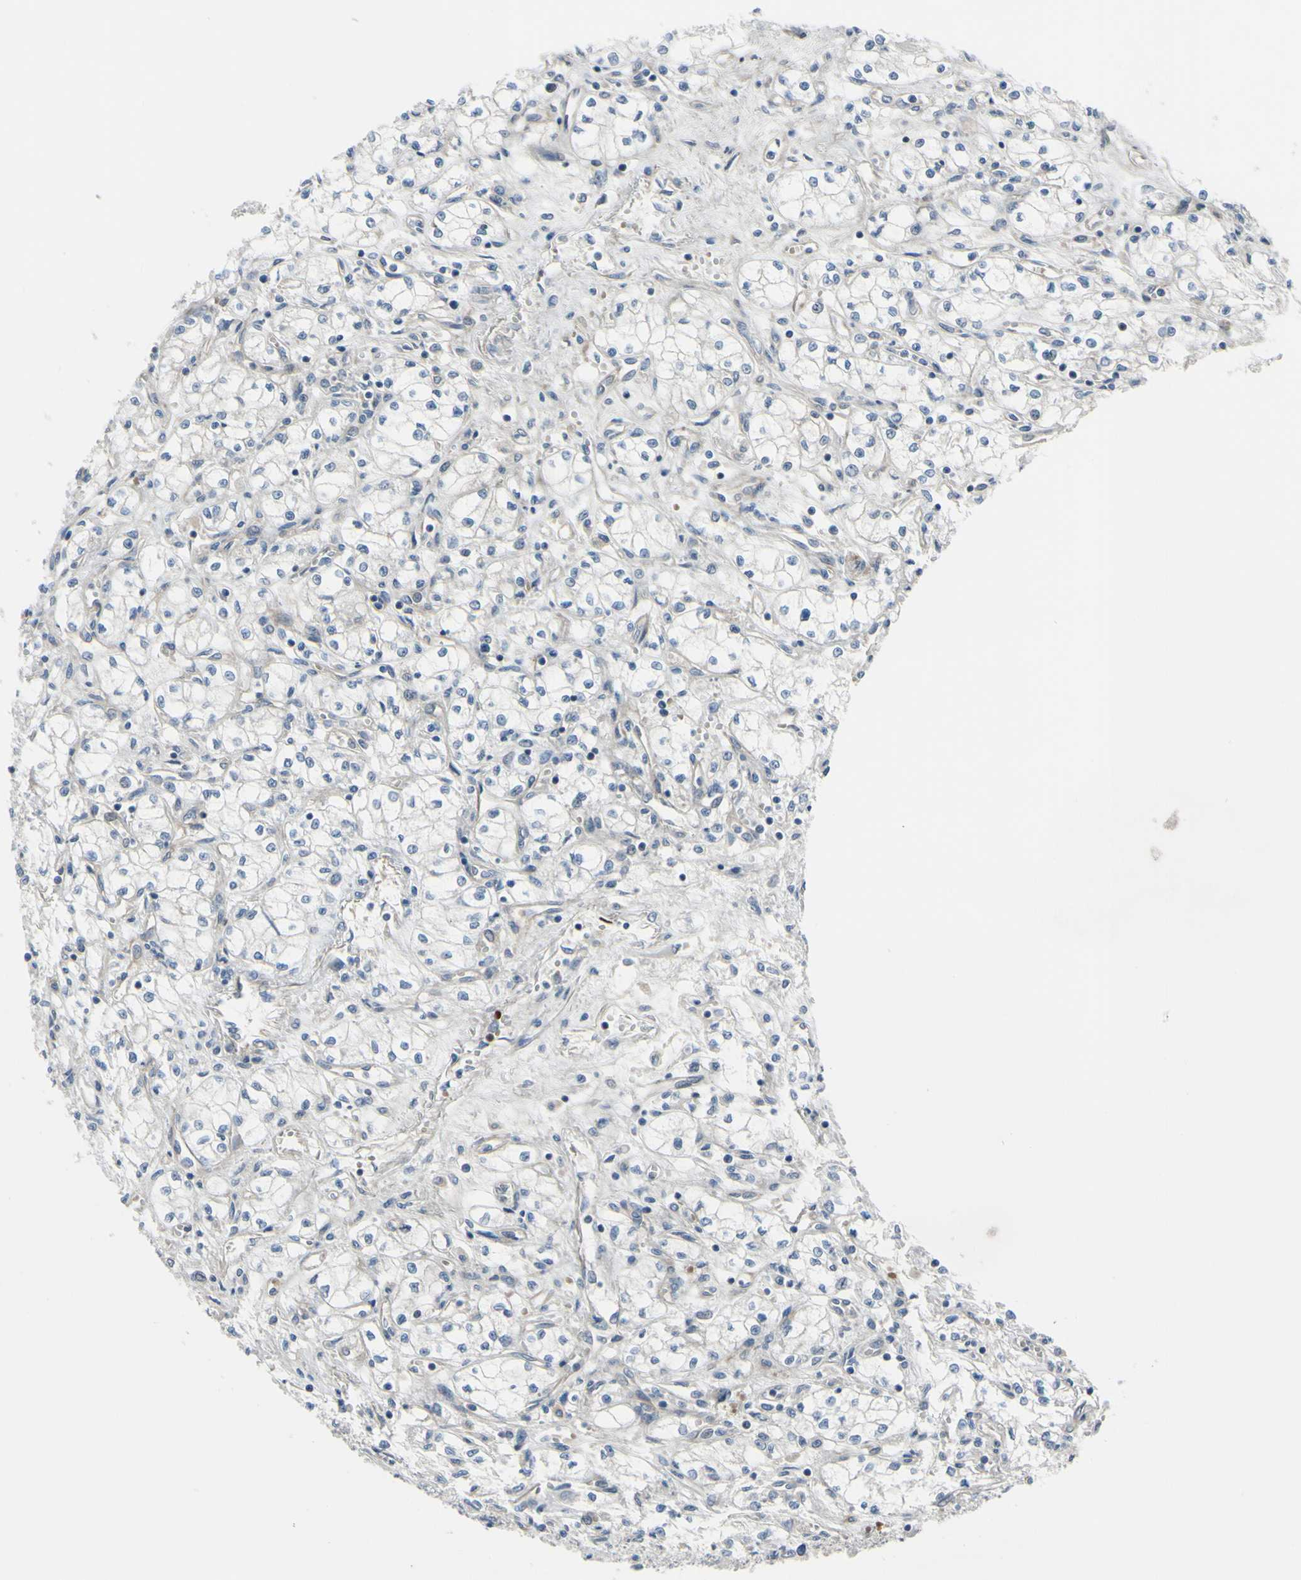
{"staining": {"intensity": "negative", "quantity": "none", "location": "none"}, "tissue": "renal cancer", "cell_type": "Tumor cells", "image_type": "cancer", "snomed": [{"axis": "morphology", "description": "Normal tissue, NOS"}, {"axis": "morphology", "description": "Adenocarcinoma, NOS"}, {"axis": "topography", "description": "Kidney"}], "caption": "Tumor cells are negative for protein expression in human renal cancer (adenocarcinoma). The staining is performed using DAB brown chromogen with nuclei counter-stained in using hematoxylin.", "gene": "COMMD9", "patient": {"sex": "male", "age": 59}}